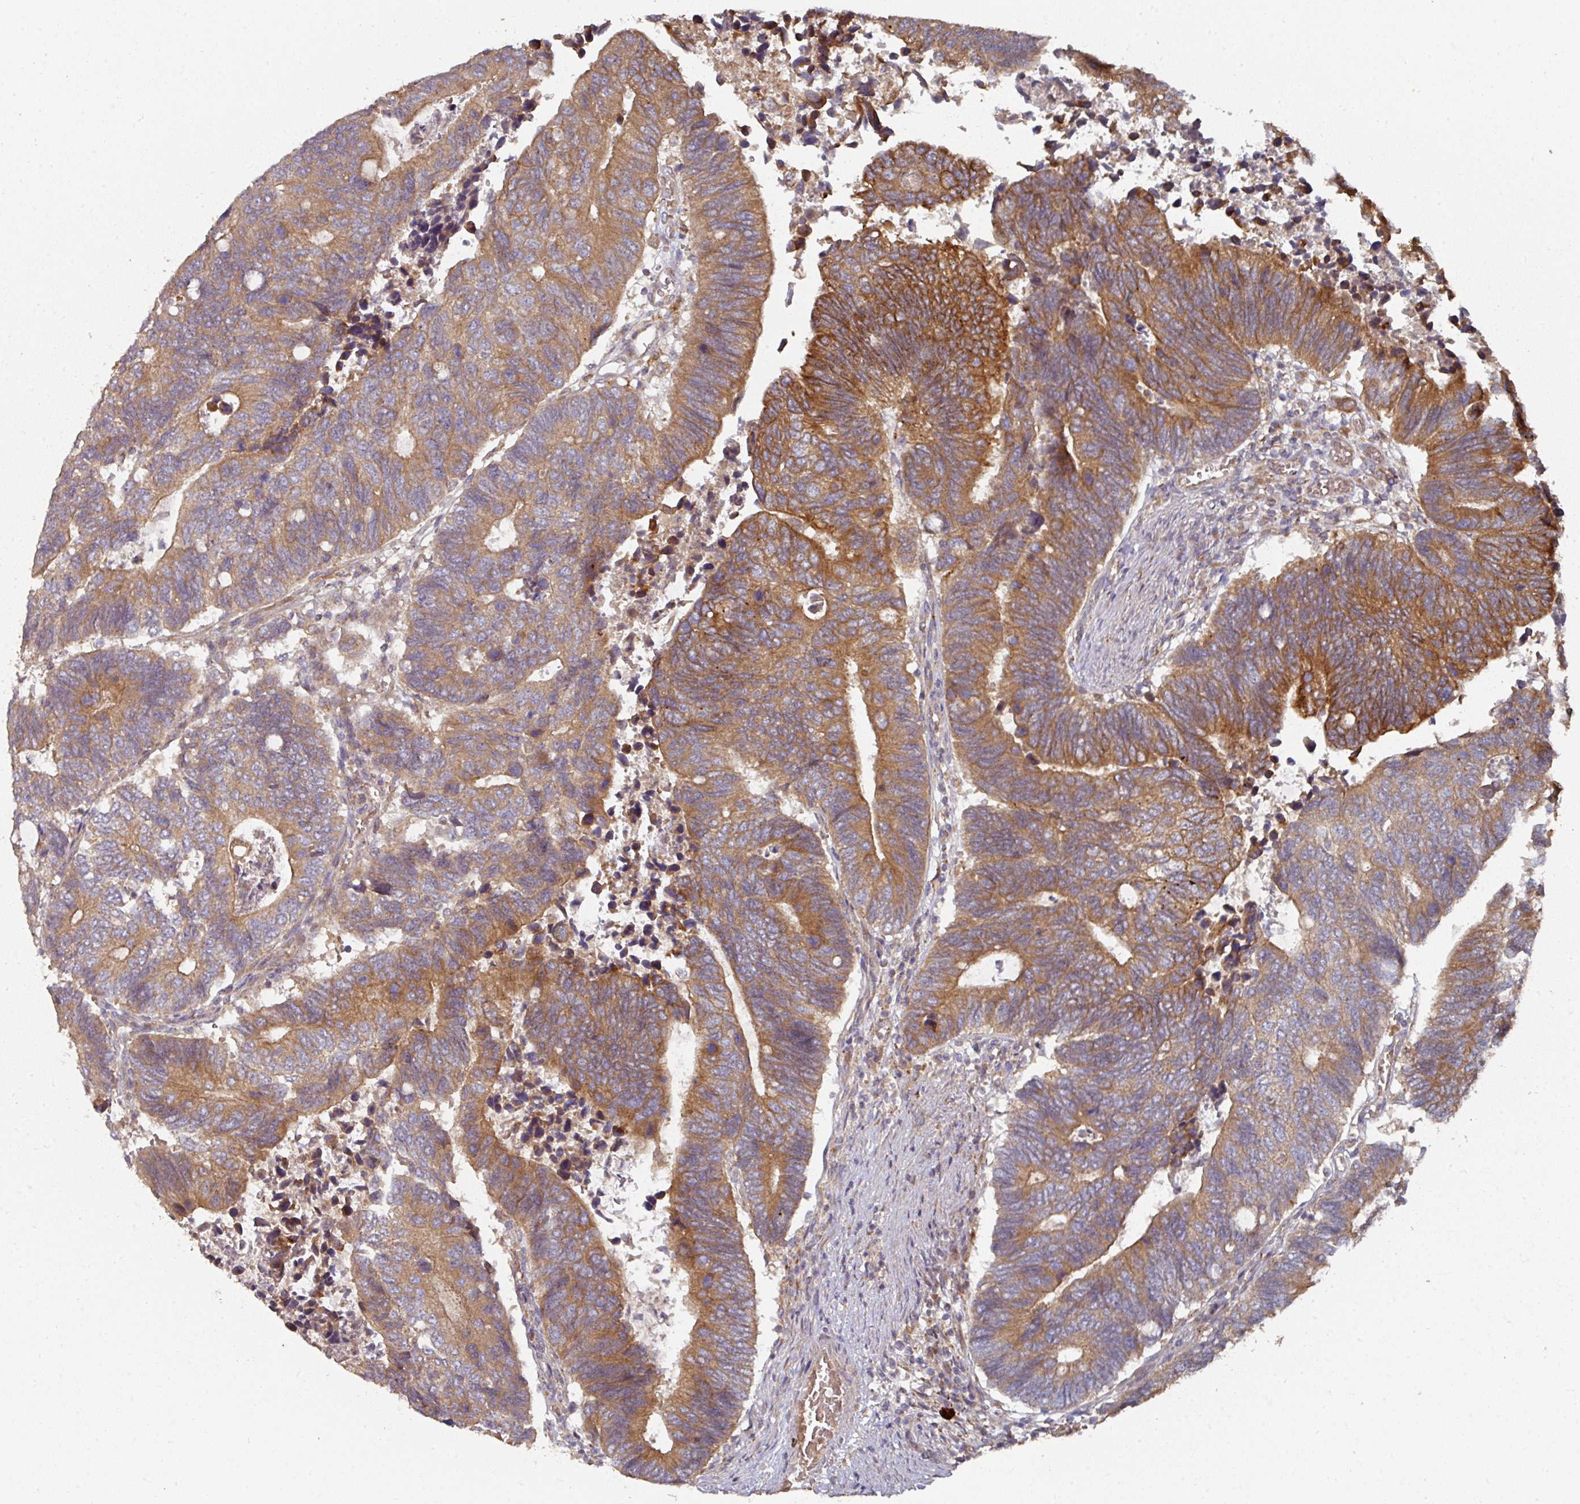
{"staining": {"intensity": "moderate", "quantity": ">75%", "location": "cytoplasmic/membranous"}, "tissue": "colorectal cancer", "cell_type": "Tumor cells", "image_type": "cancer", "snomed": [{"axis": "morphology", "description": "Adenocarcinoma, NOS"}, {"axis": "topography", "description": "Colon"}], "caption": "Human adenocarcinoma (colorectal) stained with a protein marker reveals moderate staining in tumor cells.", "gene": "DNAJC7", "patient": {"sex": "male", "age": 87}}